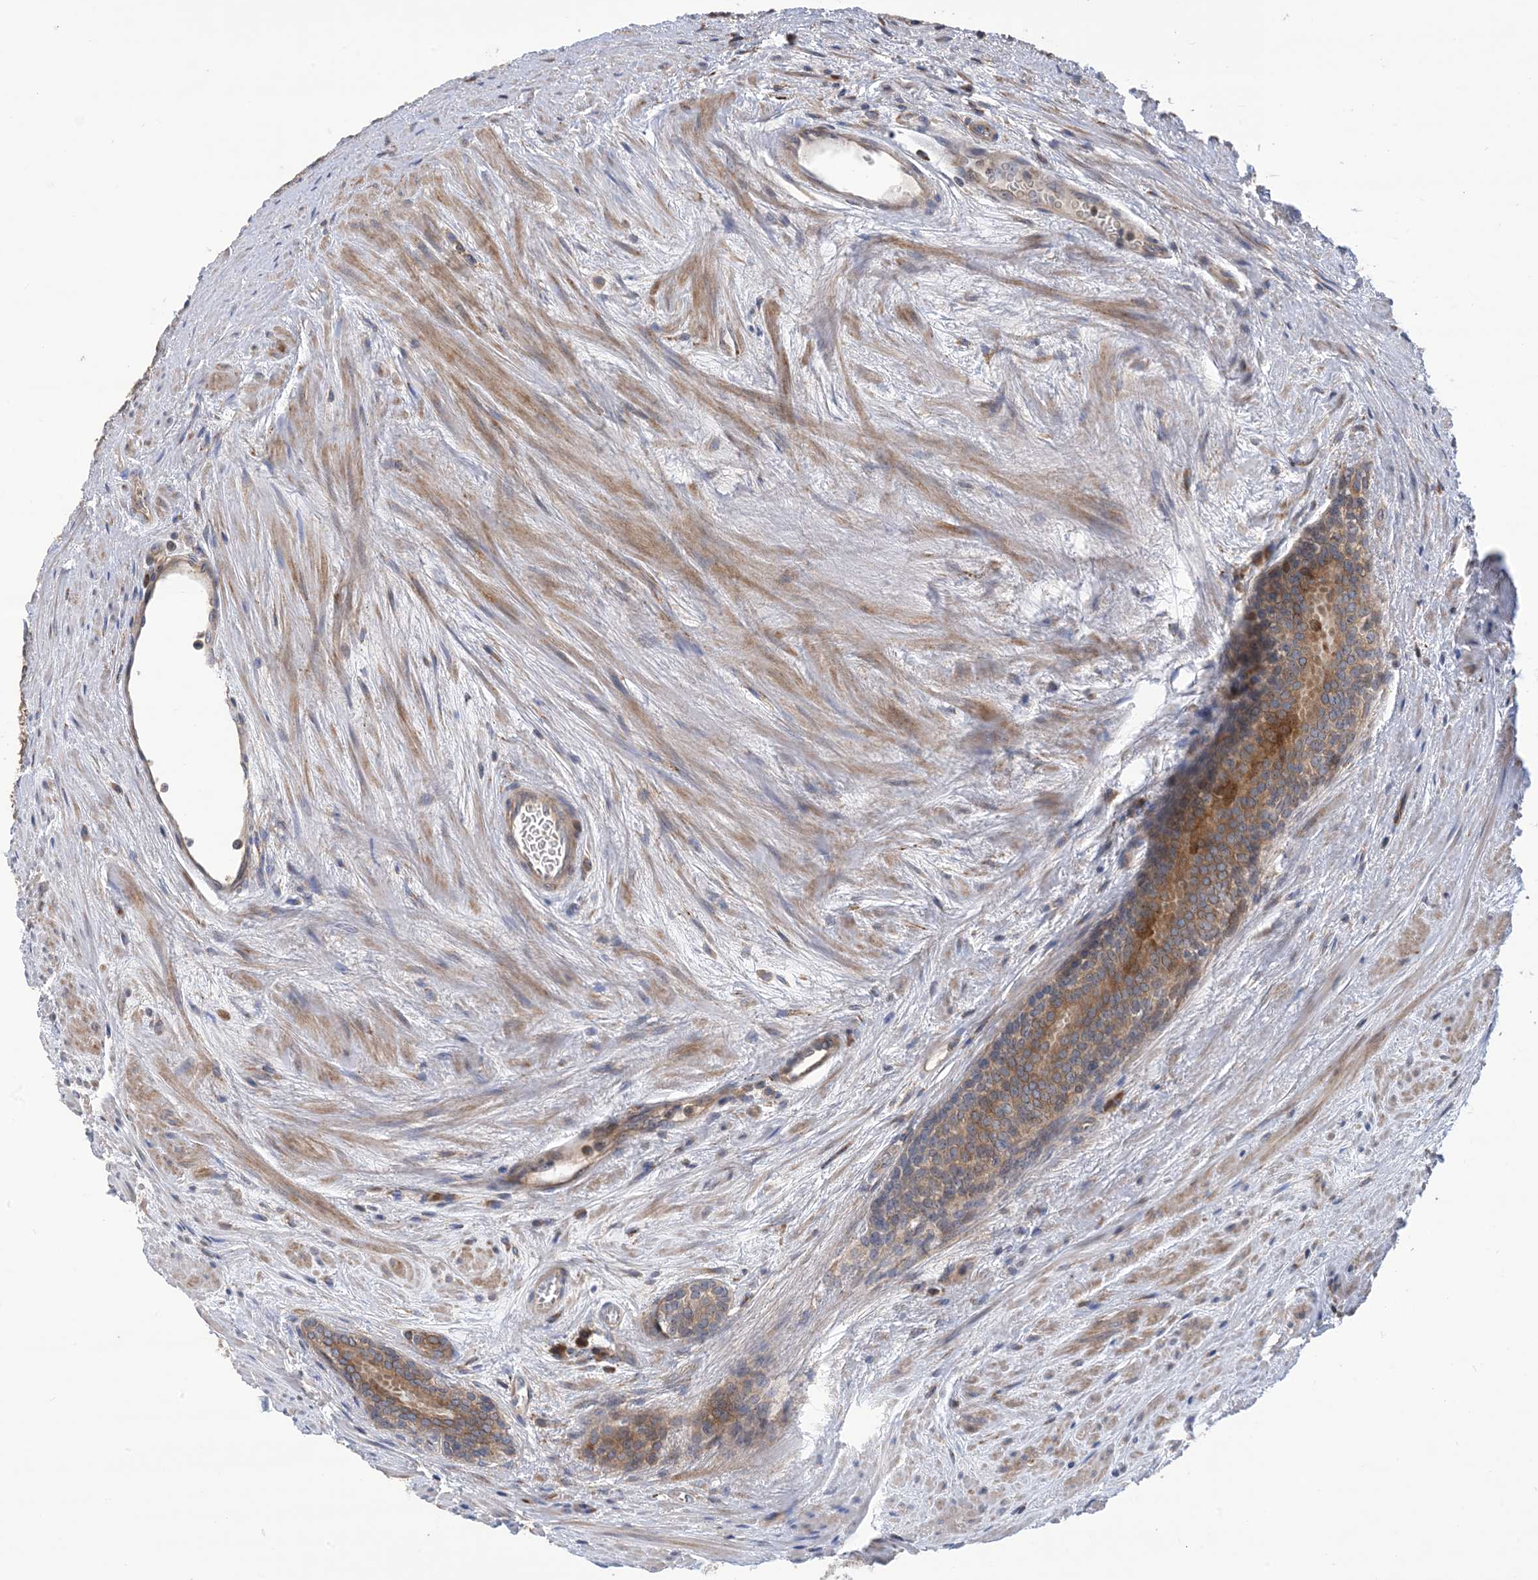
{"staining": {"intensity": "moderate", "quantity": "25%-75%", "location": "cytoplasmic/membranous"}, "tissue": "prostate cancer", "cell_type": "Tumor cells", "image_type": "cancer", "snomed": [{"axis": "morphology", "description": "Normal morphology"}, {"axis": "morphology", "description": "Adenocarcinoma, Low grade"}, {"axis": "topography", "description": "Prostate"}], "caption": "Immunohistochemical staining of human prostate cancer shows moderate cytoplasmic/membranous protein positivity in approximately 25%-75% of tumor cells.", "gene": "CLEC16A", "patient": {"sex": "male", "age": 72}}